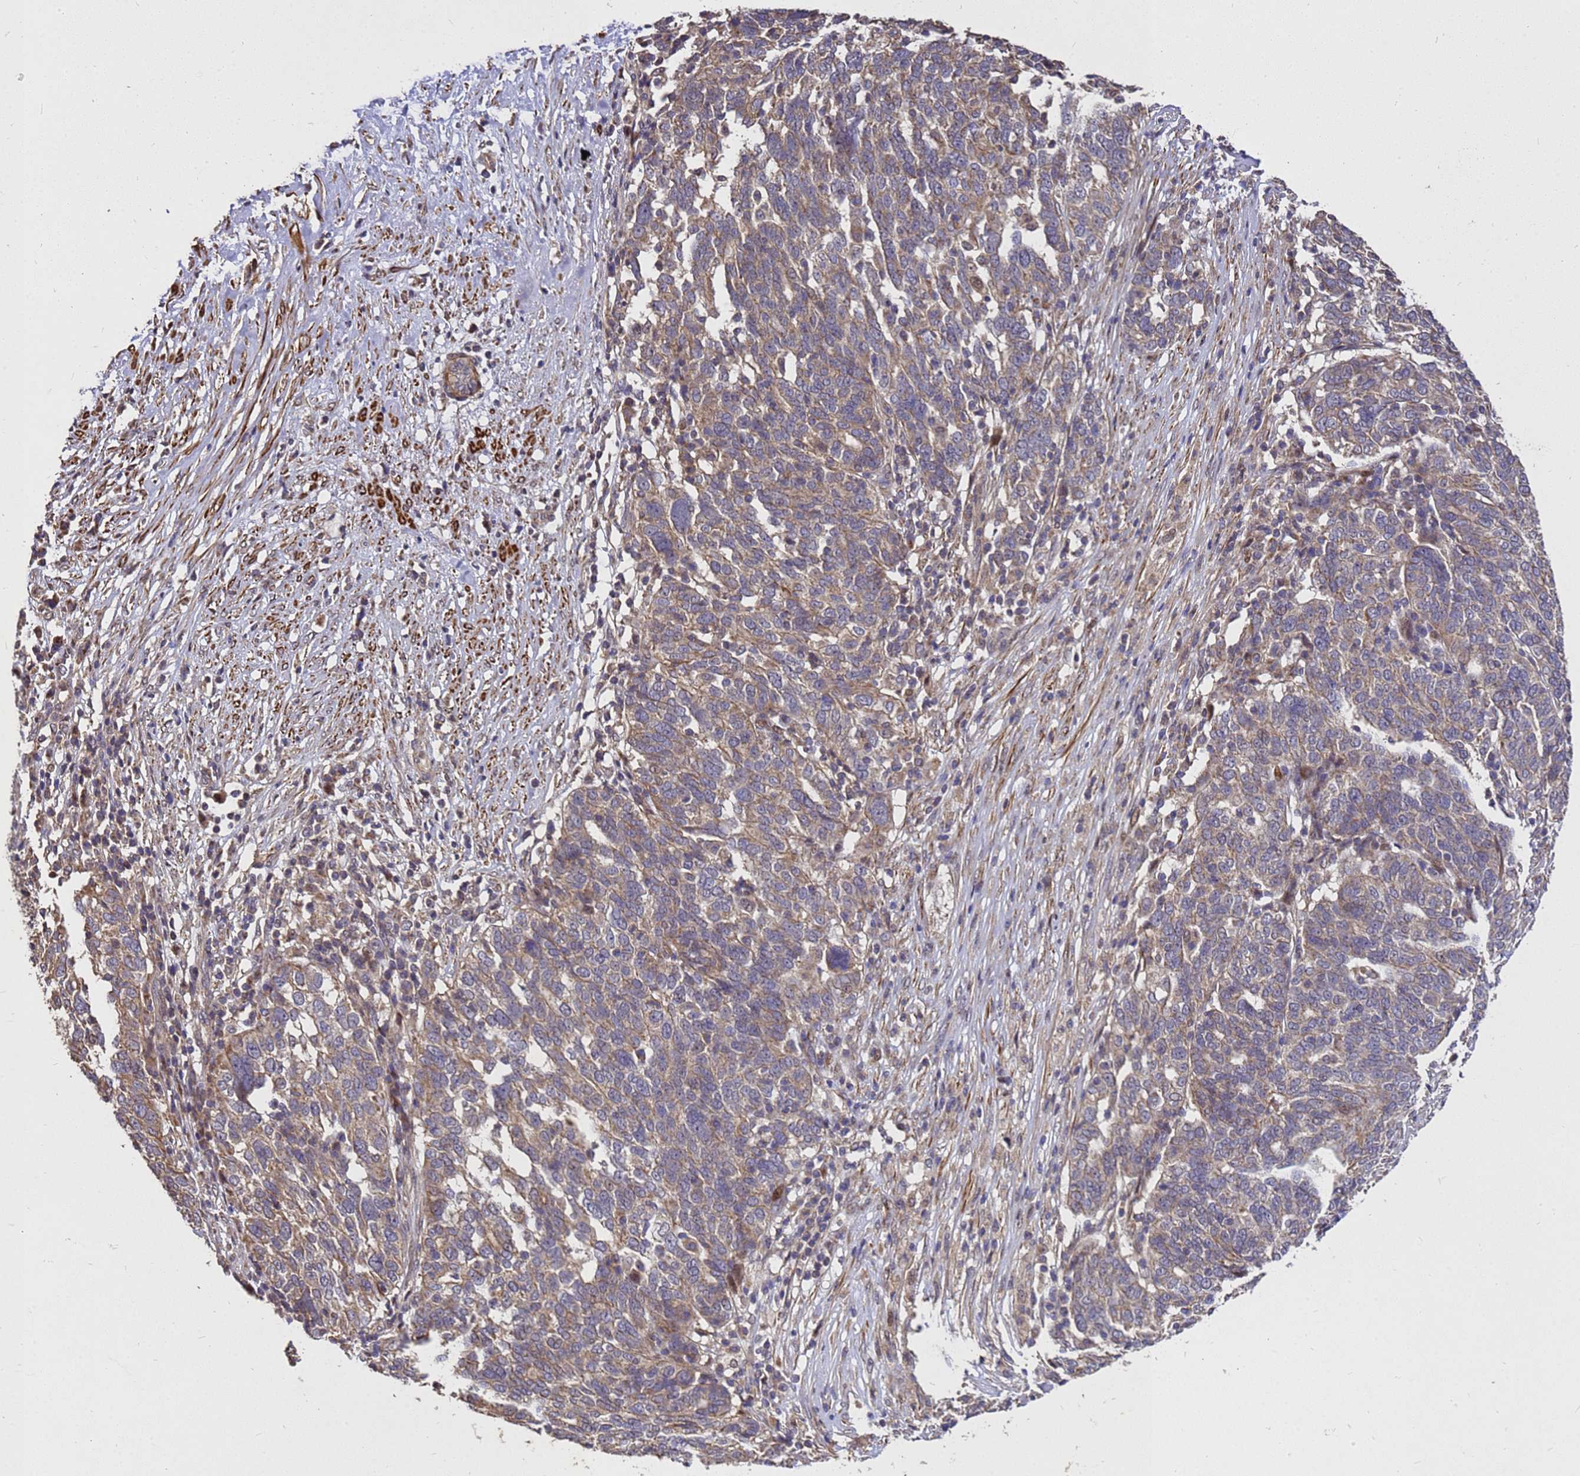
{"staining": {"intensity": "moderate", "quantity": ">75%", "location": "cytoplasmic/membranous"}, "tissue": "ovarian cancer", "cell_type": "Tumor cells", "image_type": "cancer", "snomed": [{"axis": "morphology", "description": "Cystadenocarcinoma, serous, NOS"}, {"axis": "topography", "description": "Ovary"}], "caption": "Immunohistochemistry (IHC) (DAB (3,3'-diaminobenzidine)) staining of ovarian cancer shows moderate cytoplasmic/membranous protein expression in approximately >75% of tumor cells. (Stains: DAB (3,3'-diaminobenzidine) in brown, nuclei in blue, Microscopy: brightfield microscopy at high magnification).", "gene": "RSPRY1", "patient": {"sex": "female", "age": 59}}